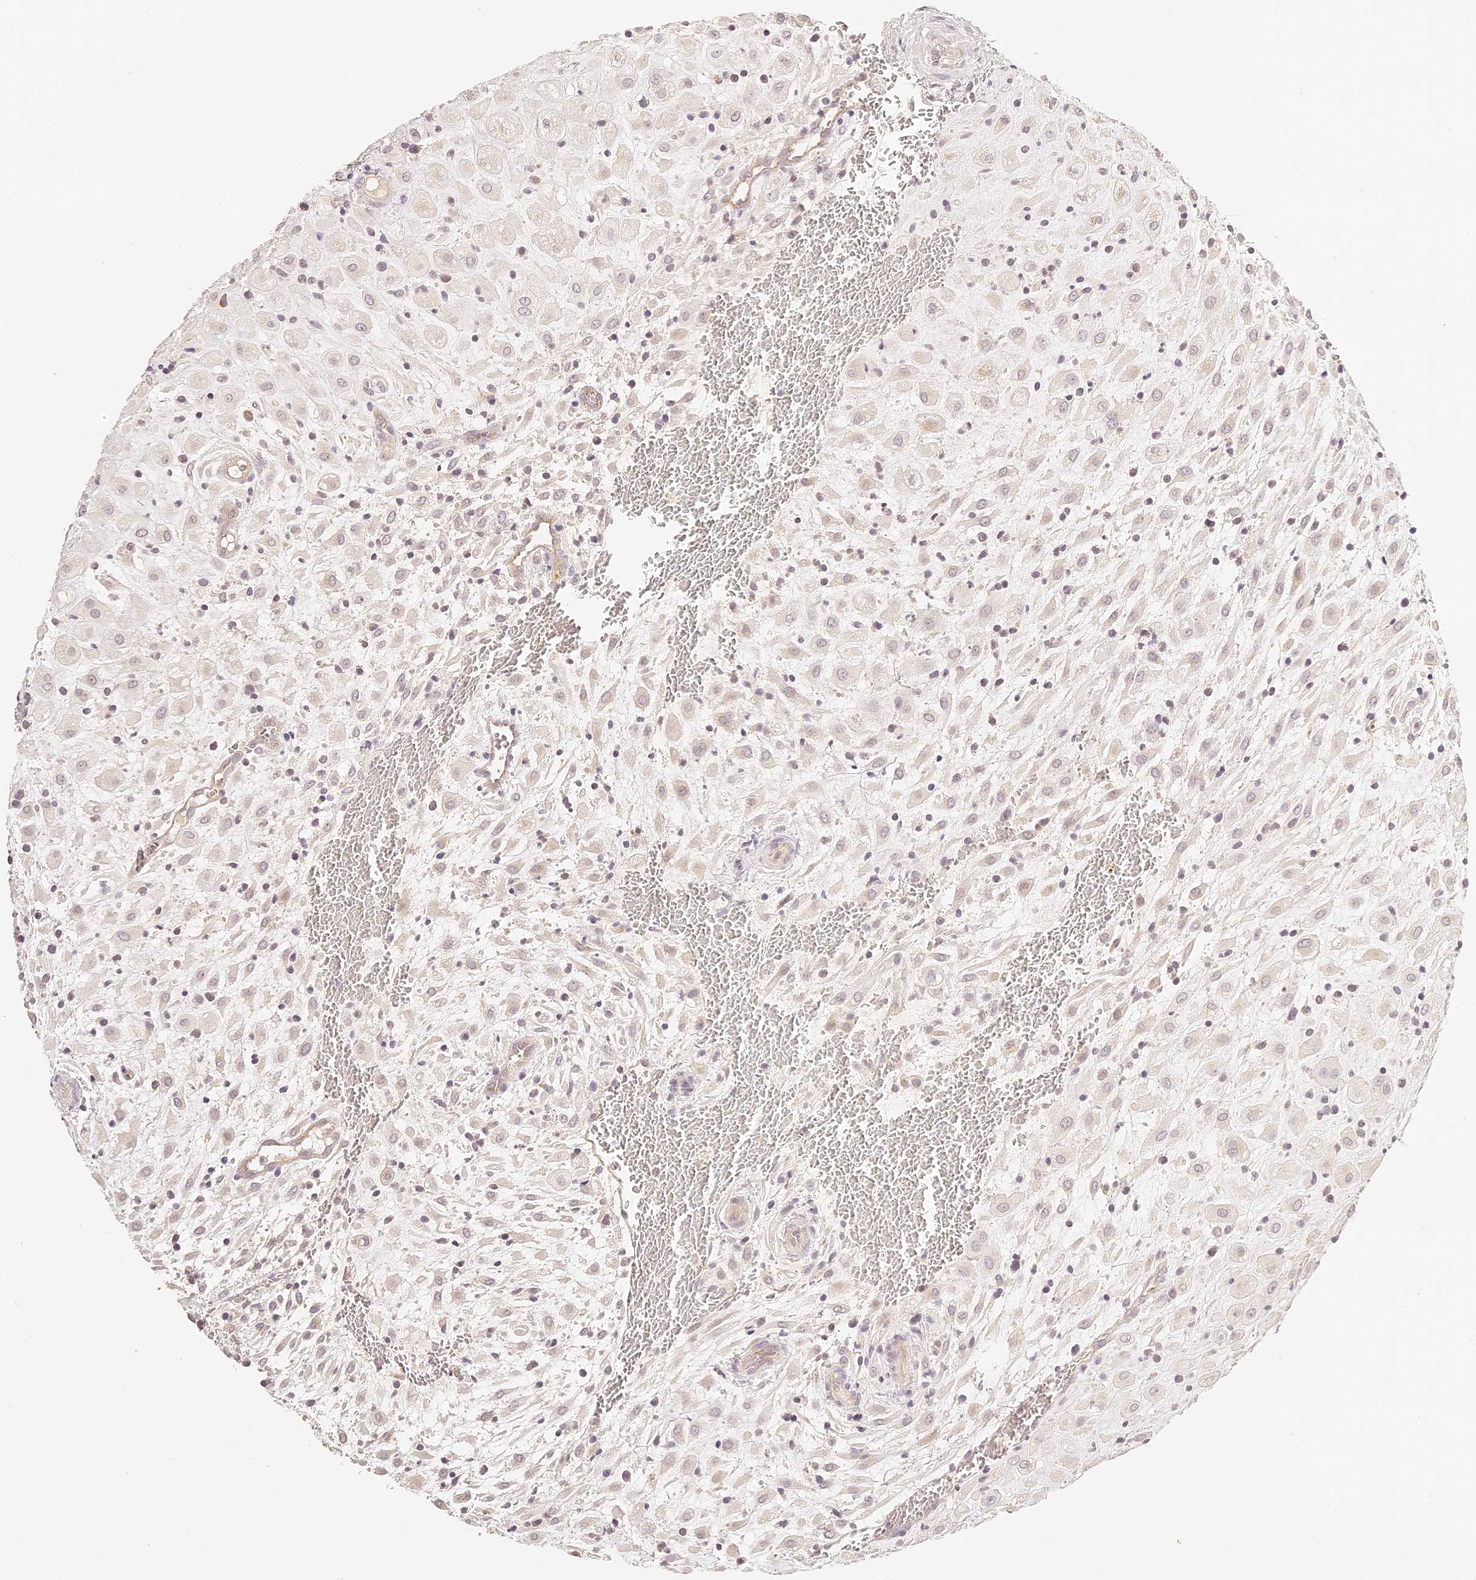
{"staining": {"intensity": "moderate", "quantity": "<25%", "location": "cytoplasmic/membranous"}, "tissue": "placenta", "cell_type": "Decidual cells", "image_type": "normal", "snomed": [{"axis": "morphology", "description": "Normal tissue, NOS"}, {"axis": "topography", "description": "Placenta"}], "caption": "An IHC histopathology image of benign tissue is shown. Protein staining in brown labels moderate cytoplasmic/membranous positivity in placenta within decidual cells.", "gene": "TRIM45", "patient": {"sex": "female", "age": 35}}